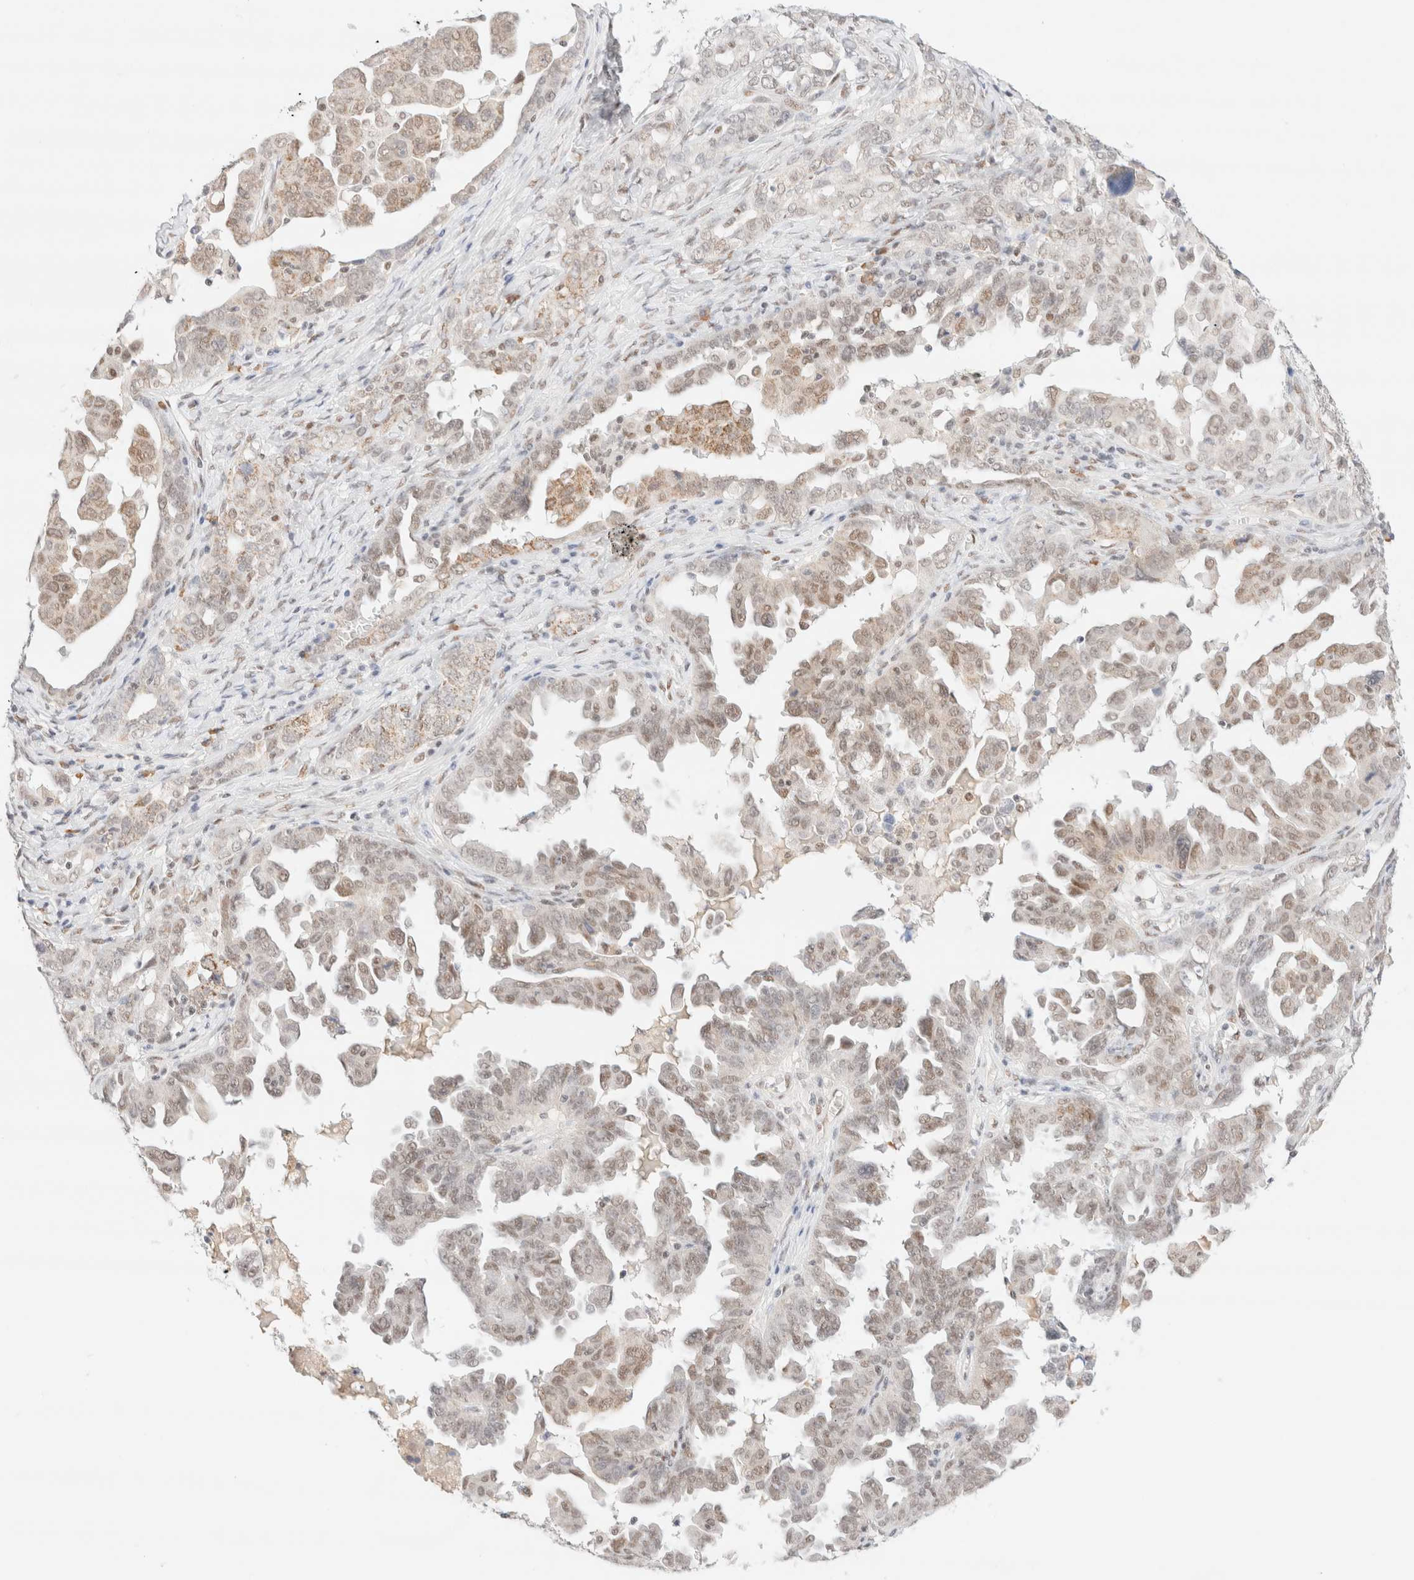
{"staining": {"intensity": "moderate", "quantity": ">75%", "location": "nuclear"}, "tissue": "ovarian cancer", "cell_type": "Tumor cells", "image_type": "cancer", "snomed": [{"axis": "morphology", "description": "Carcinoma, endometroid"}, {"axis": "topography", "description": "Ovary"}], "caption": "Ovarian cancer stained for a protein exhibits moderate nuclear positivity in tumor cells.", "gene": "CIC", "patient": {"sex": "female", "age": 62}}